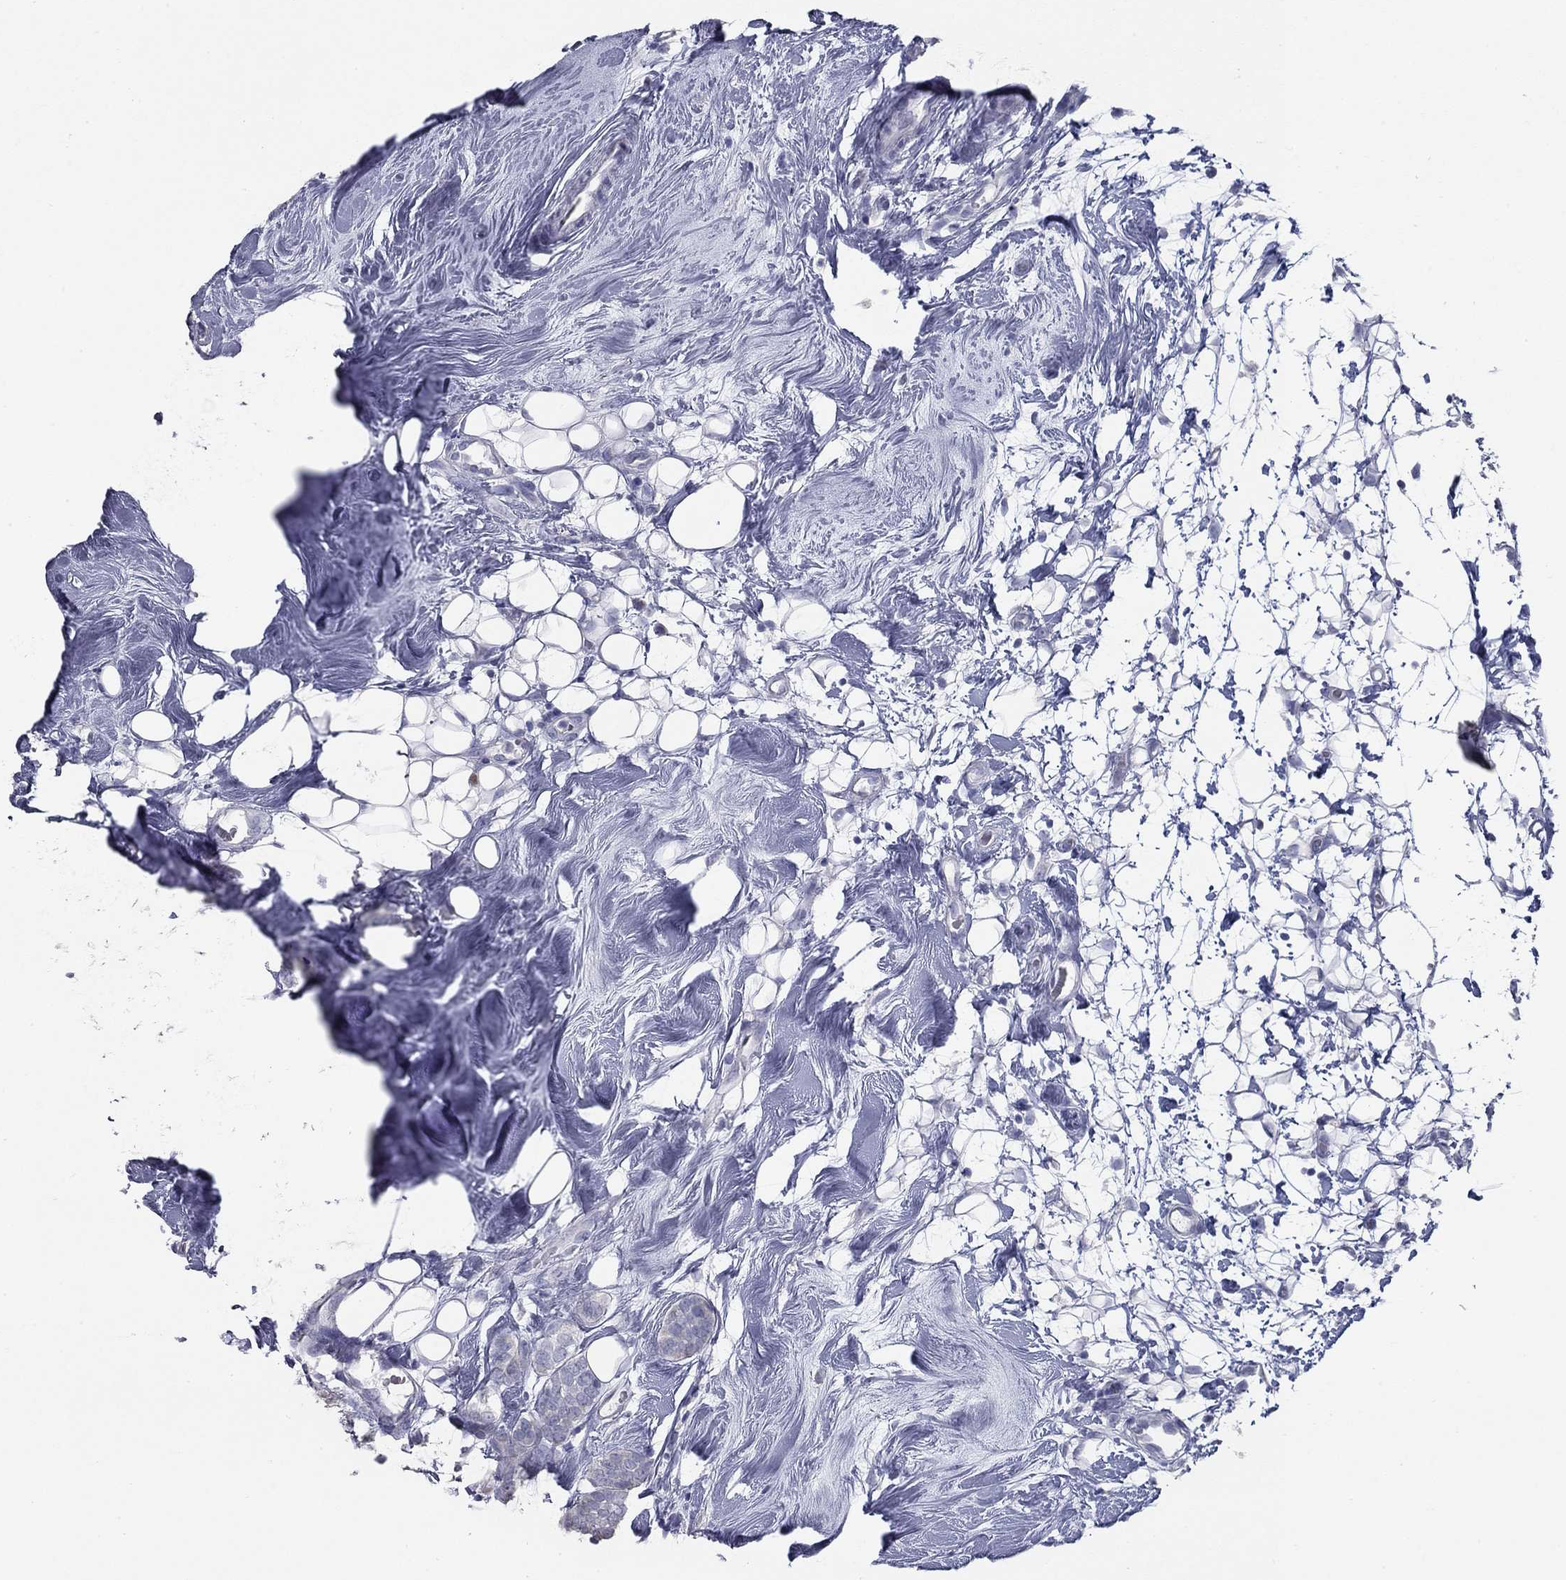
{"staining": {"intensity": "negative", "quantity": "none", "location": "none"}, "tissue": "breast cancer", "cell_type": "Tumor cells", "image_type": "cancer", "snomed": [{"axis": "morphology", "description": "Lobular carcinoma"}, {"axis": "topography", "description": "Breast"}], "caption": "Breast cancer stained for a protein using immunohistochemistry (IHC) shows no expression tumor cells.", "gene": "TAC1", "patient": {"sex": "female", "age": 49}}